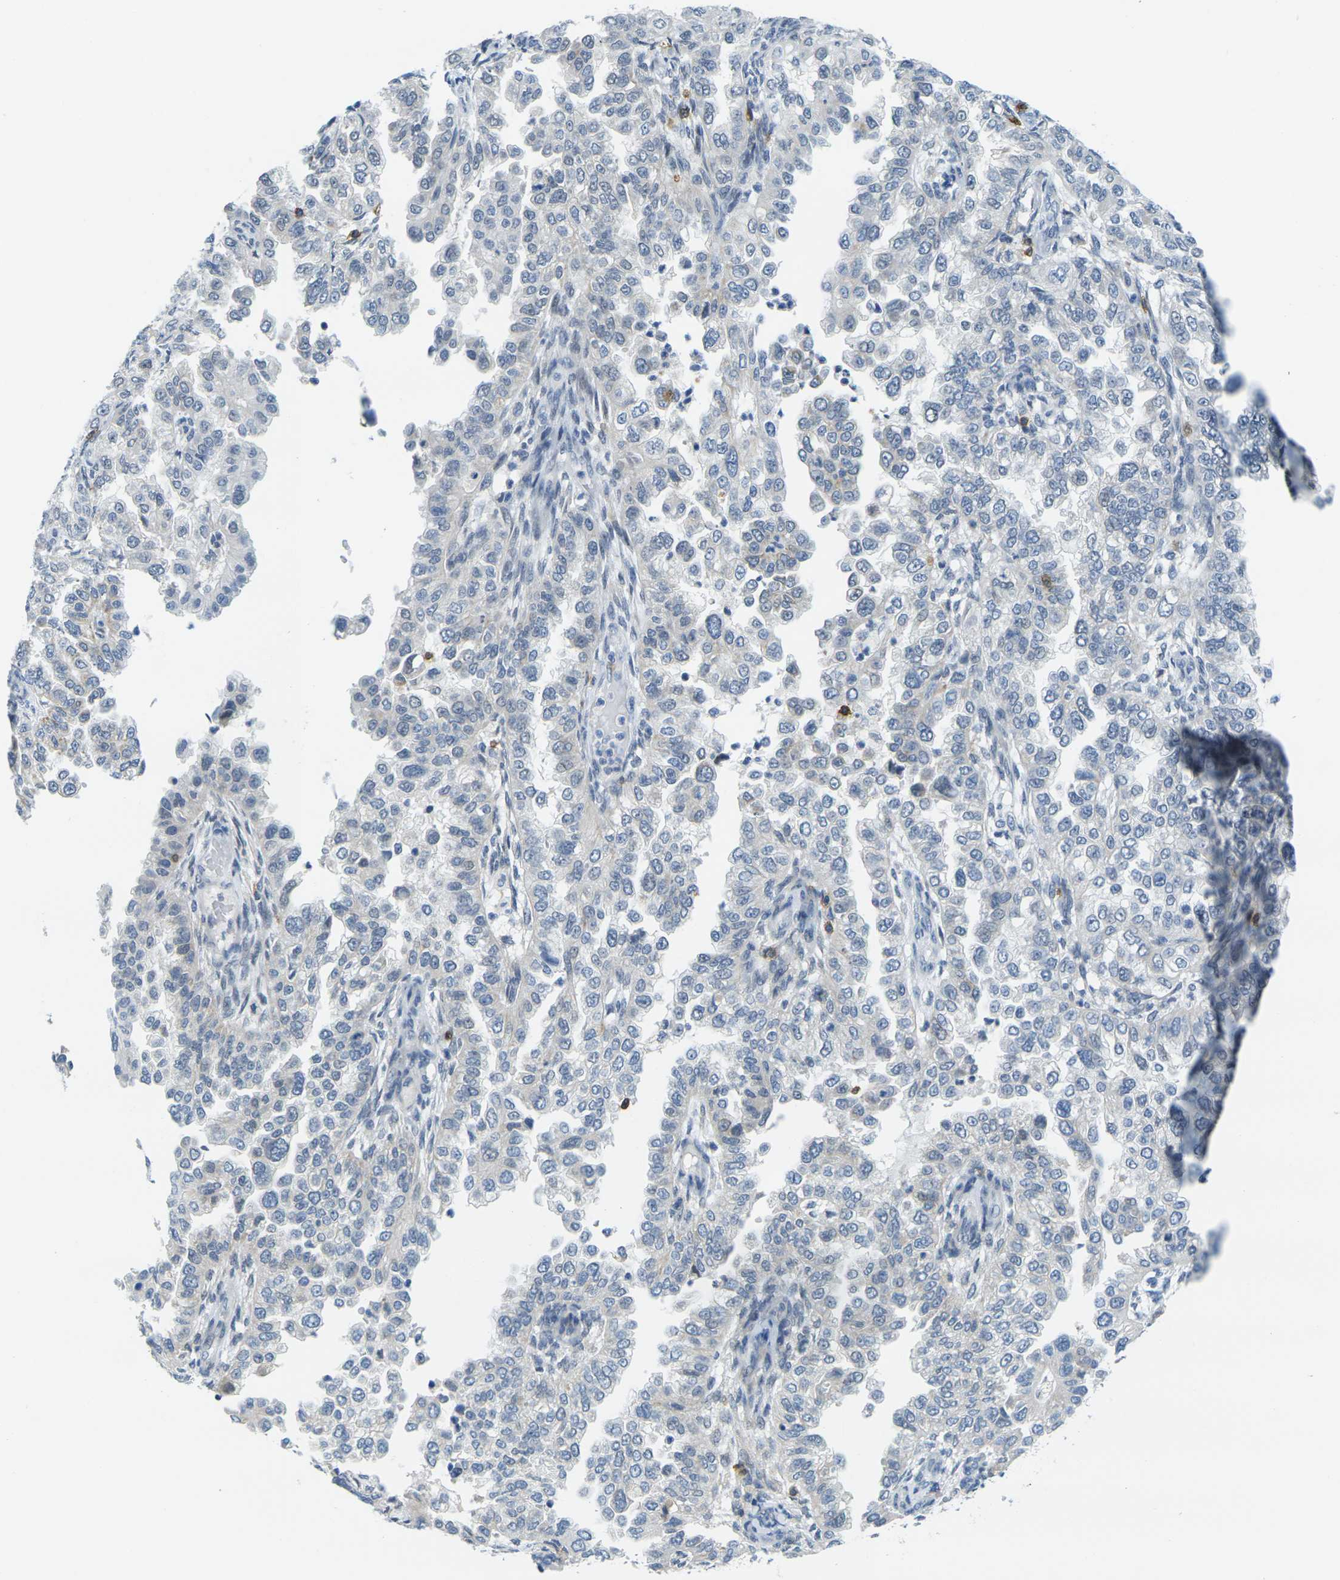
{"staining": {"intensity": "weak", "quantity": "<25%", "location": "cytoplasmic/membranous"}, "tissue": "endometrial cancer", "cell_type": "Tumor cells", "image_type": "cancer", "snomed": [{"axis": "morphology", "description": "Adenocarcinoma, NOS"}, {"axis": "topography", "description": "Endometrium"}], "caption": "This is an immunohistochemistry histopathology image of human adenocarcinoma (endometrial). There is no positivity in tumor cells.", "gene": "CD3D", "patient": {"sex": "female", "age": 85}}